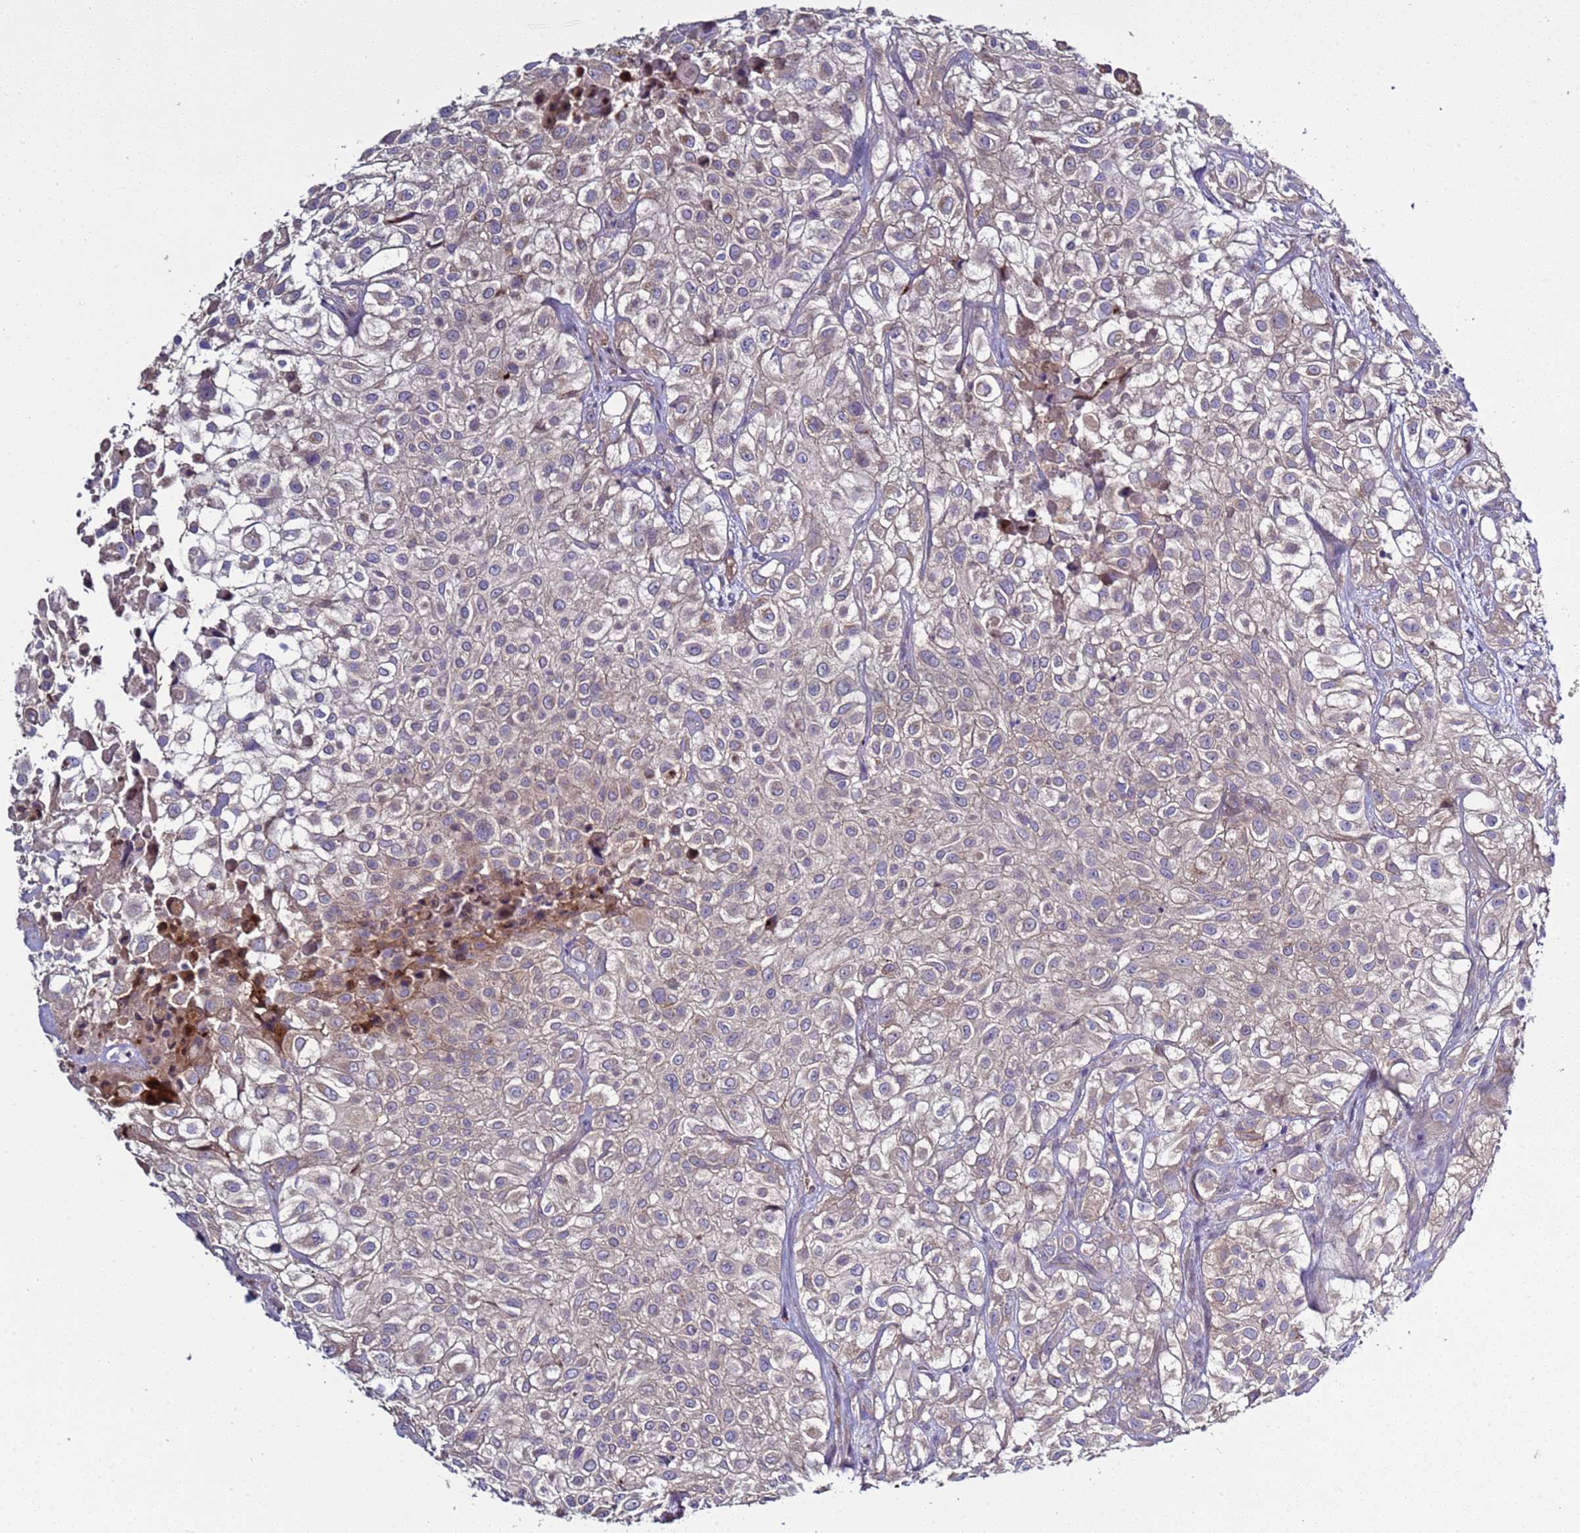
{"staining": {"intensity": "negative", "quantity": "none", "location": "none"}, "tissue": "urothelial cancer", "cell_type": "Tumor cells", "image_type": "cancer", "snomed": [{"axis": "morphology", "description": "Urothelial carcinoma, High grade"}, {"axis": "topography", "description": "Urinary bladder"}], "caption": "This is an immunohistochemistry photomicrograph of human urothelial cancer. There is no staining in tumor cells.", "gene": "RABL2B", "patient": {"sex": "male", "age": 56}}